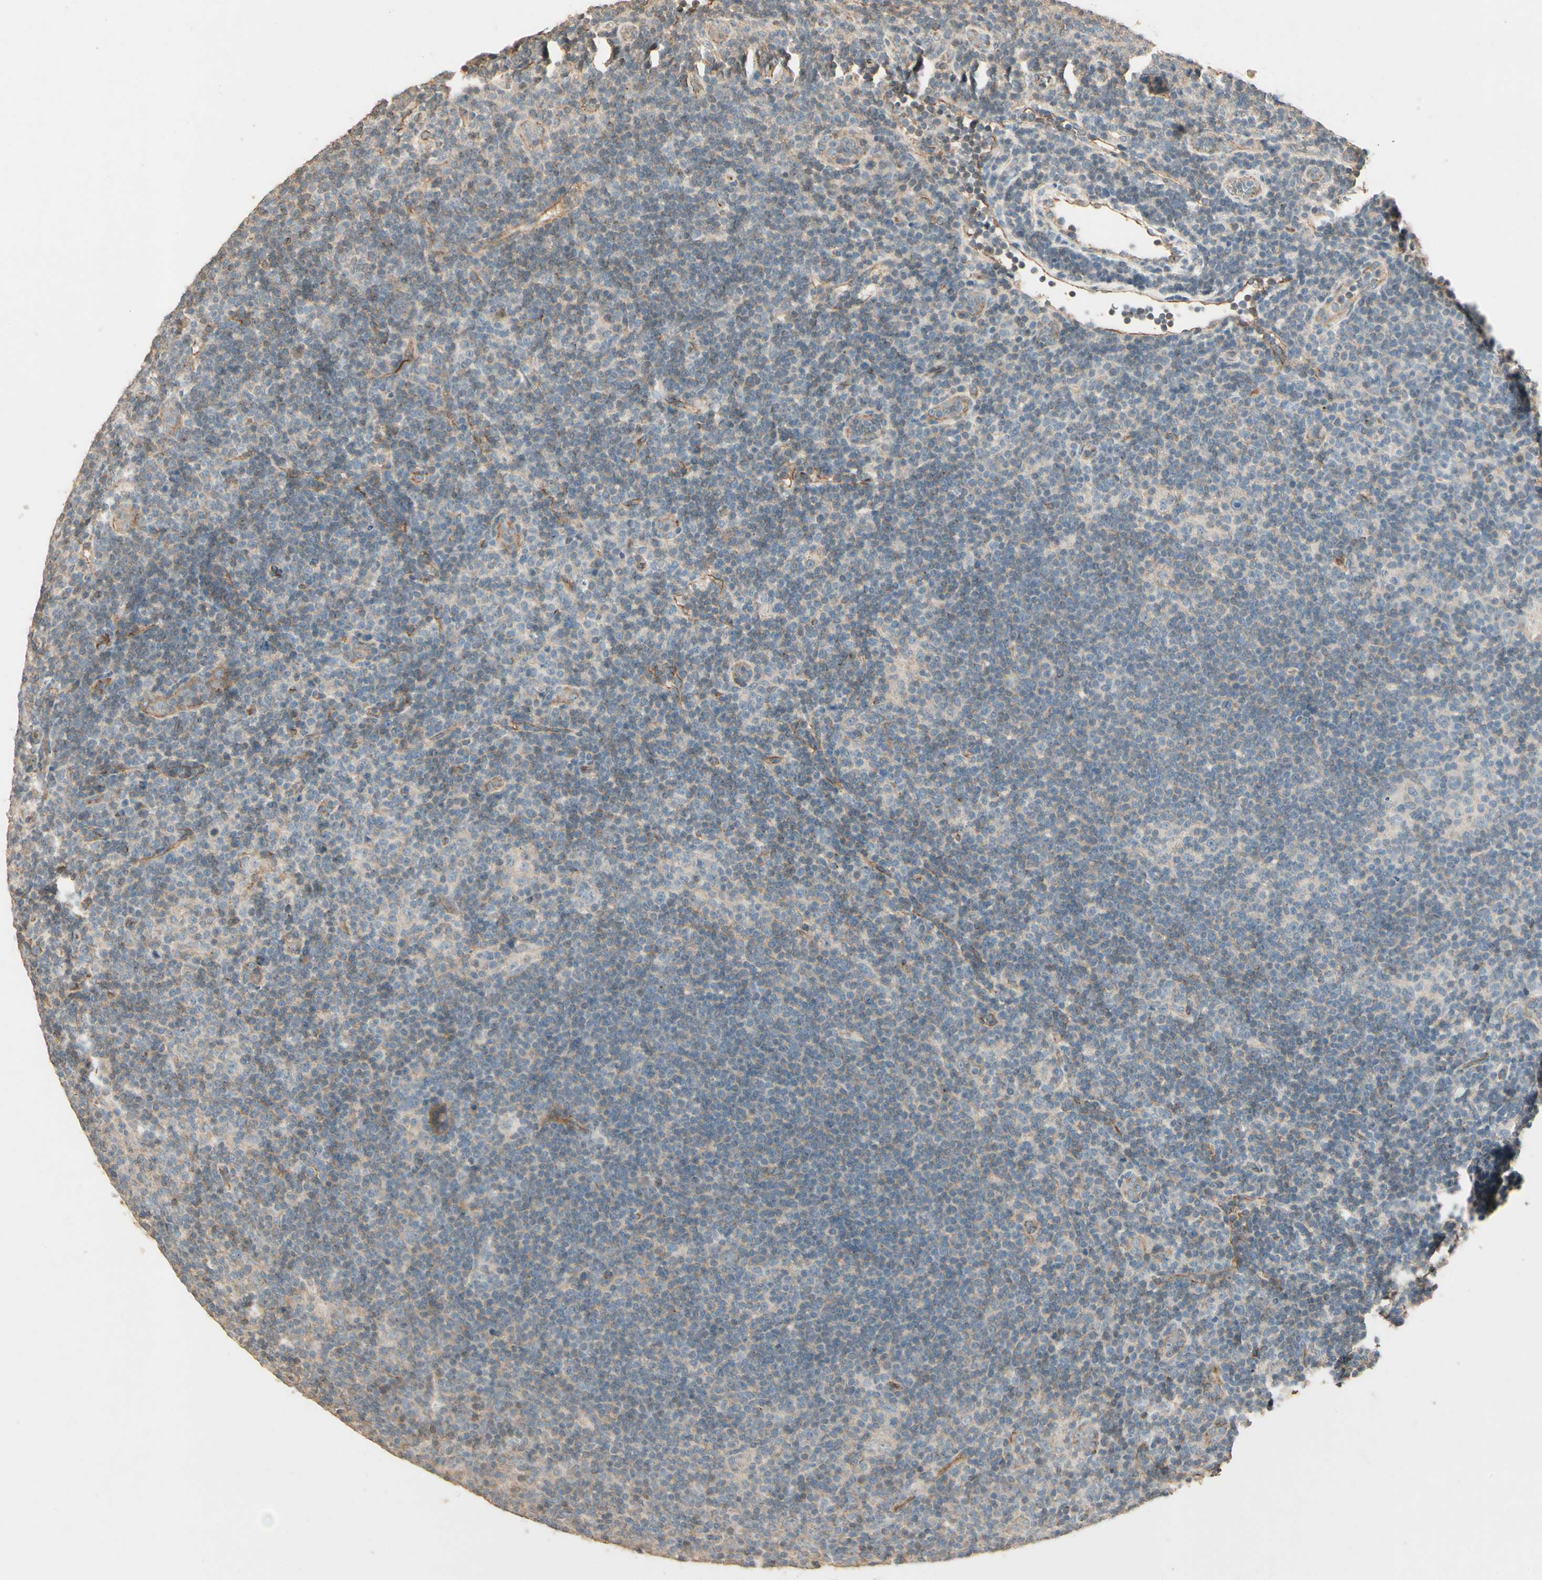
{"staining": {"intensity": "negative", "quantity": "none", "location": "none"}, "tissue": "lymphoma", "cell_type": "Tumor cells", "image_type": "cancer", "snomed": [{"axis": "morphology", "description": "Hodgkin's disease, NOS"}, {"axis": "topography", "description": "Lymph node"}], "caption": "Tumor cells are negative for protein expression in human lymphoma.", "gene": "RNF180", "patient": {"sex": "female", "age": 57}}